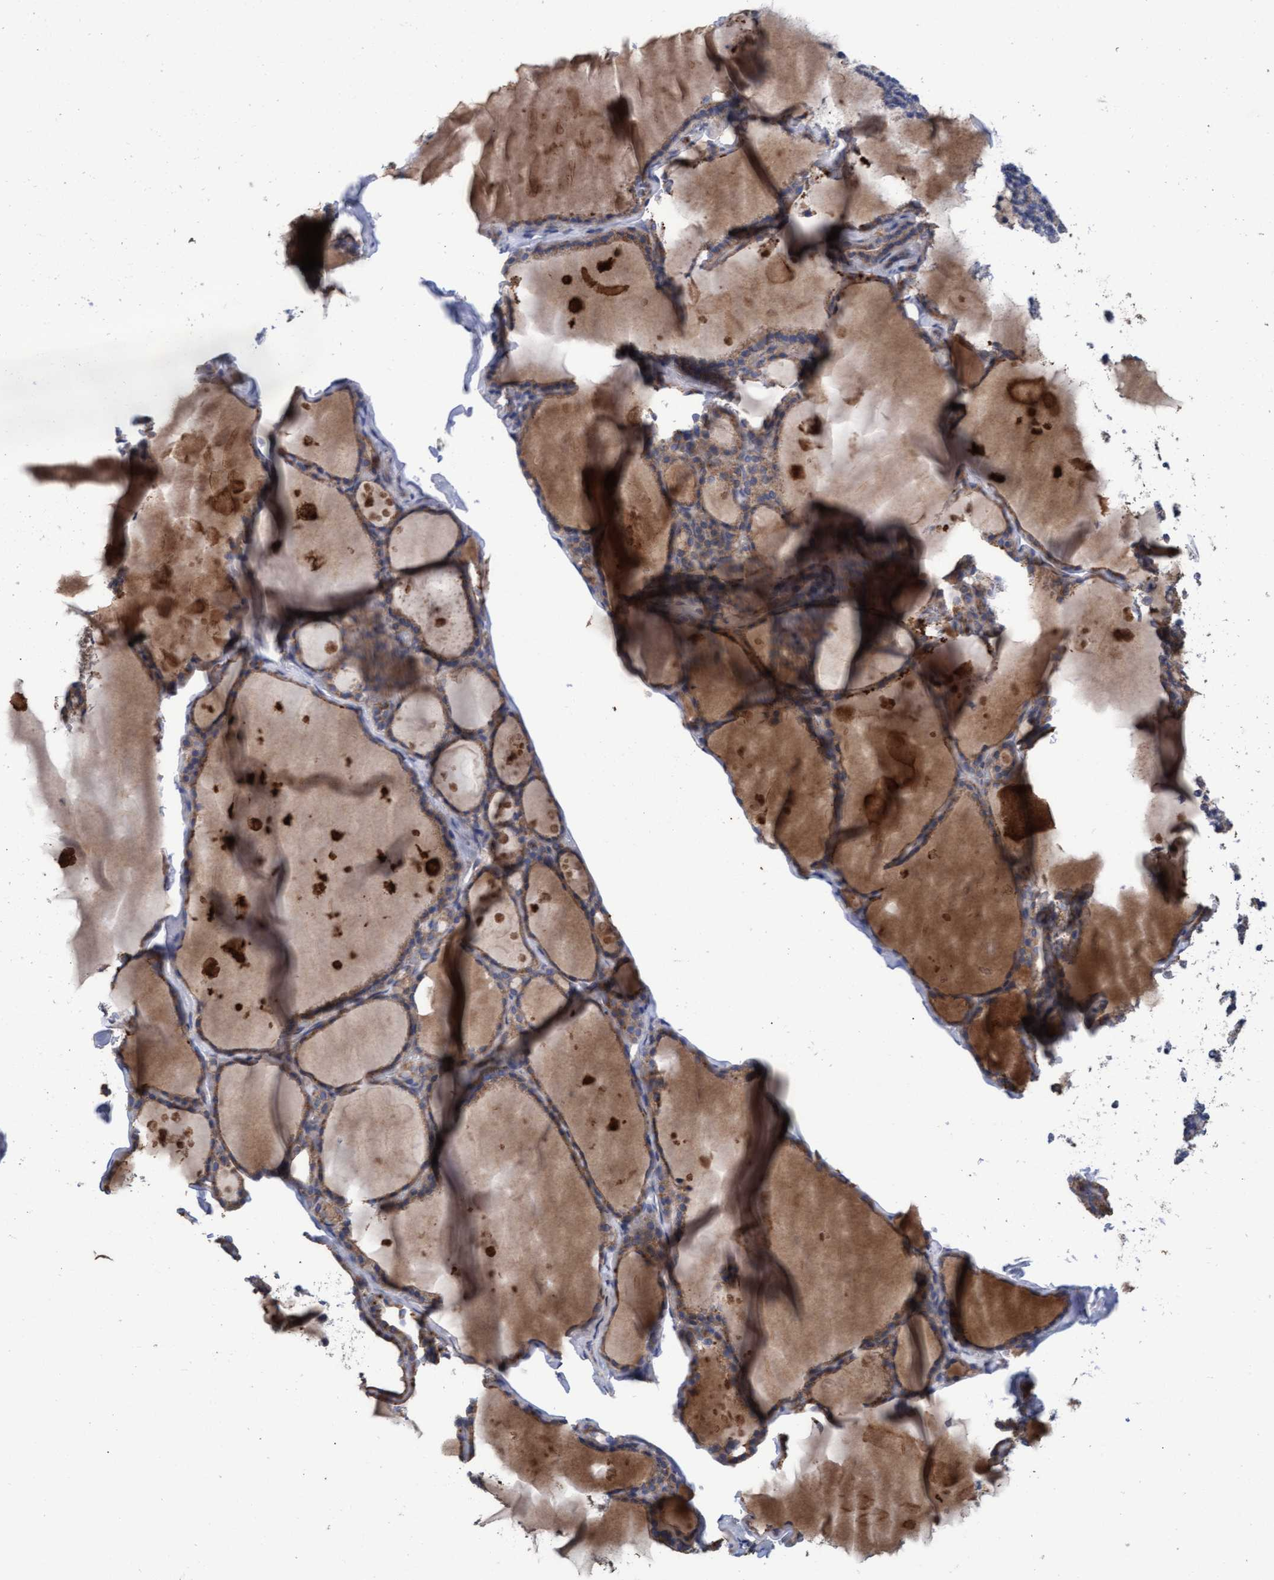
{"staining": {"intensity": "moderate", "quantity": ">75%", "location": "cytoplasmic/membranous"}, "tissue": "thyroid gland", "cell_type": "Glandular cells", "image_type": "normal", "snomed": [{"axis": "morphology", "description": "Normal tissue, NOS"}, {"axis": "topography", "description": "Thyroid gland"}], "caption": "This micrograph displays immunohistochemistry staining of benign thyroid gland, with medium moderate cytoplasmic/membranous staining in about >75% of glandular cells.", "gene": "MRPL38", "patient": {"sex": "female", "age": 49}}